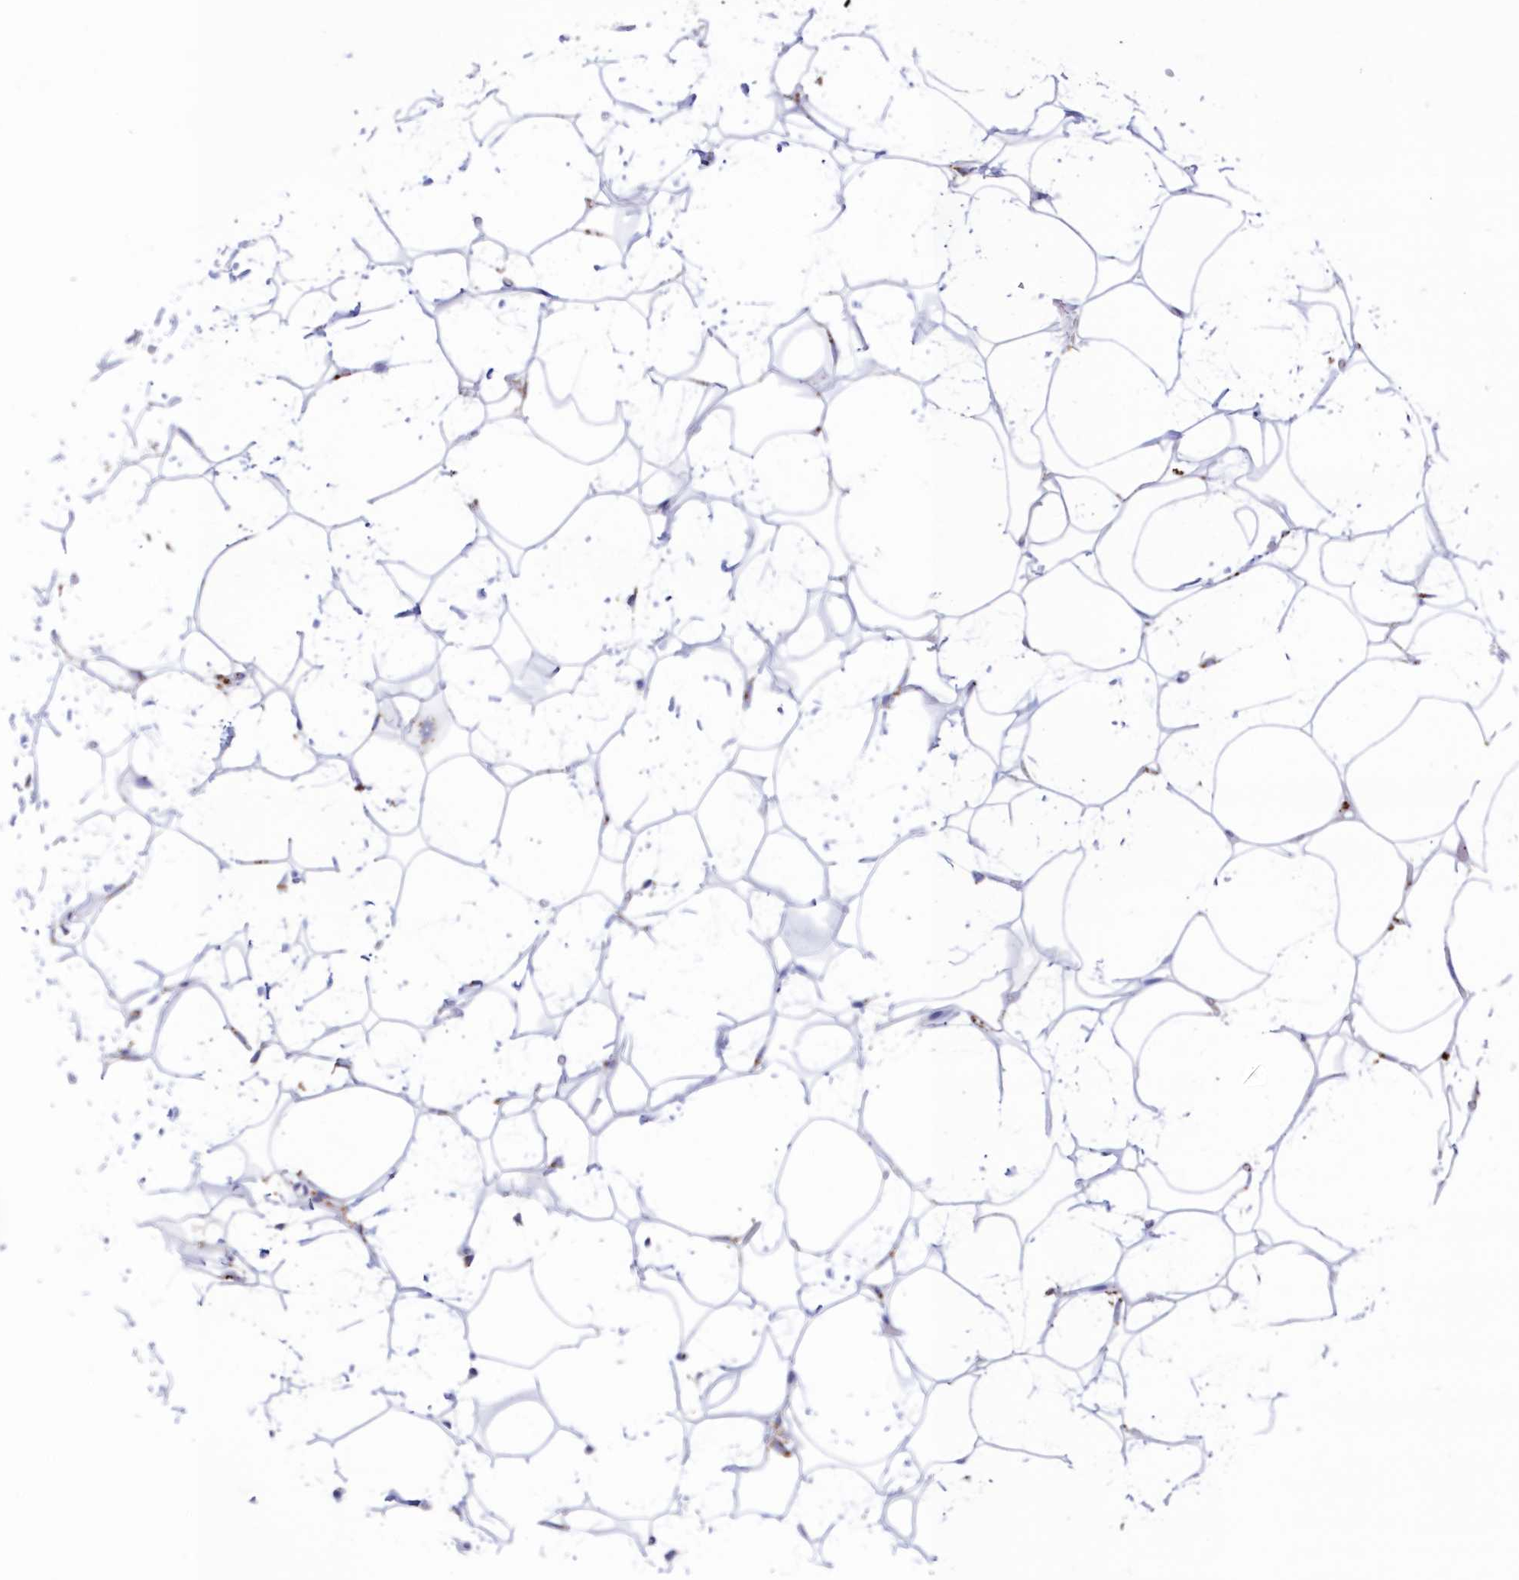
{"staining": {"intensity": "negative", "quantity": "none", "location": "none"}, "tissue": "adipose tissue", "cell_type": "Adipocytes", "image_type": "normal", "snomed": [{"axis": "morphology", "description": "Normal tissue, NOS"}, {"axis": "topography", "description": "Breast"}], "caption": "Adipose tissue was stained to show a protein in brown. There is no significant positivity in adipocytes. (IHC, brightfield microscopy, high magnification).", "gene": "TPP1", "patient": {"sex": "female", "age": 26}}